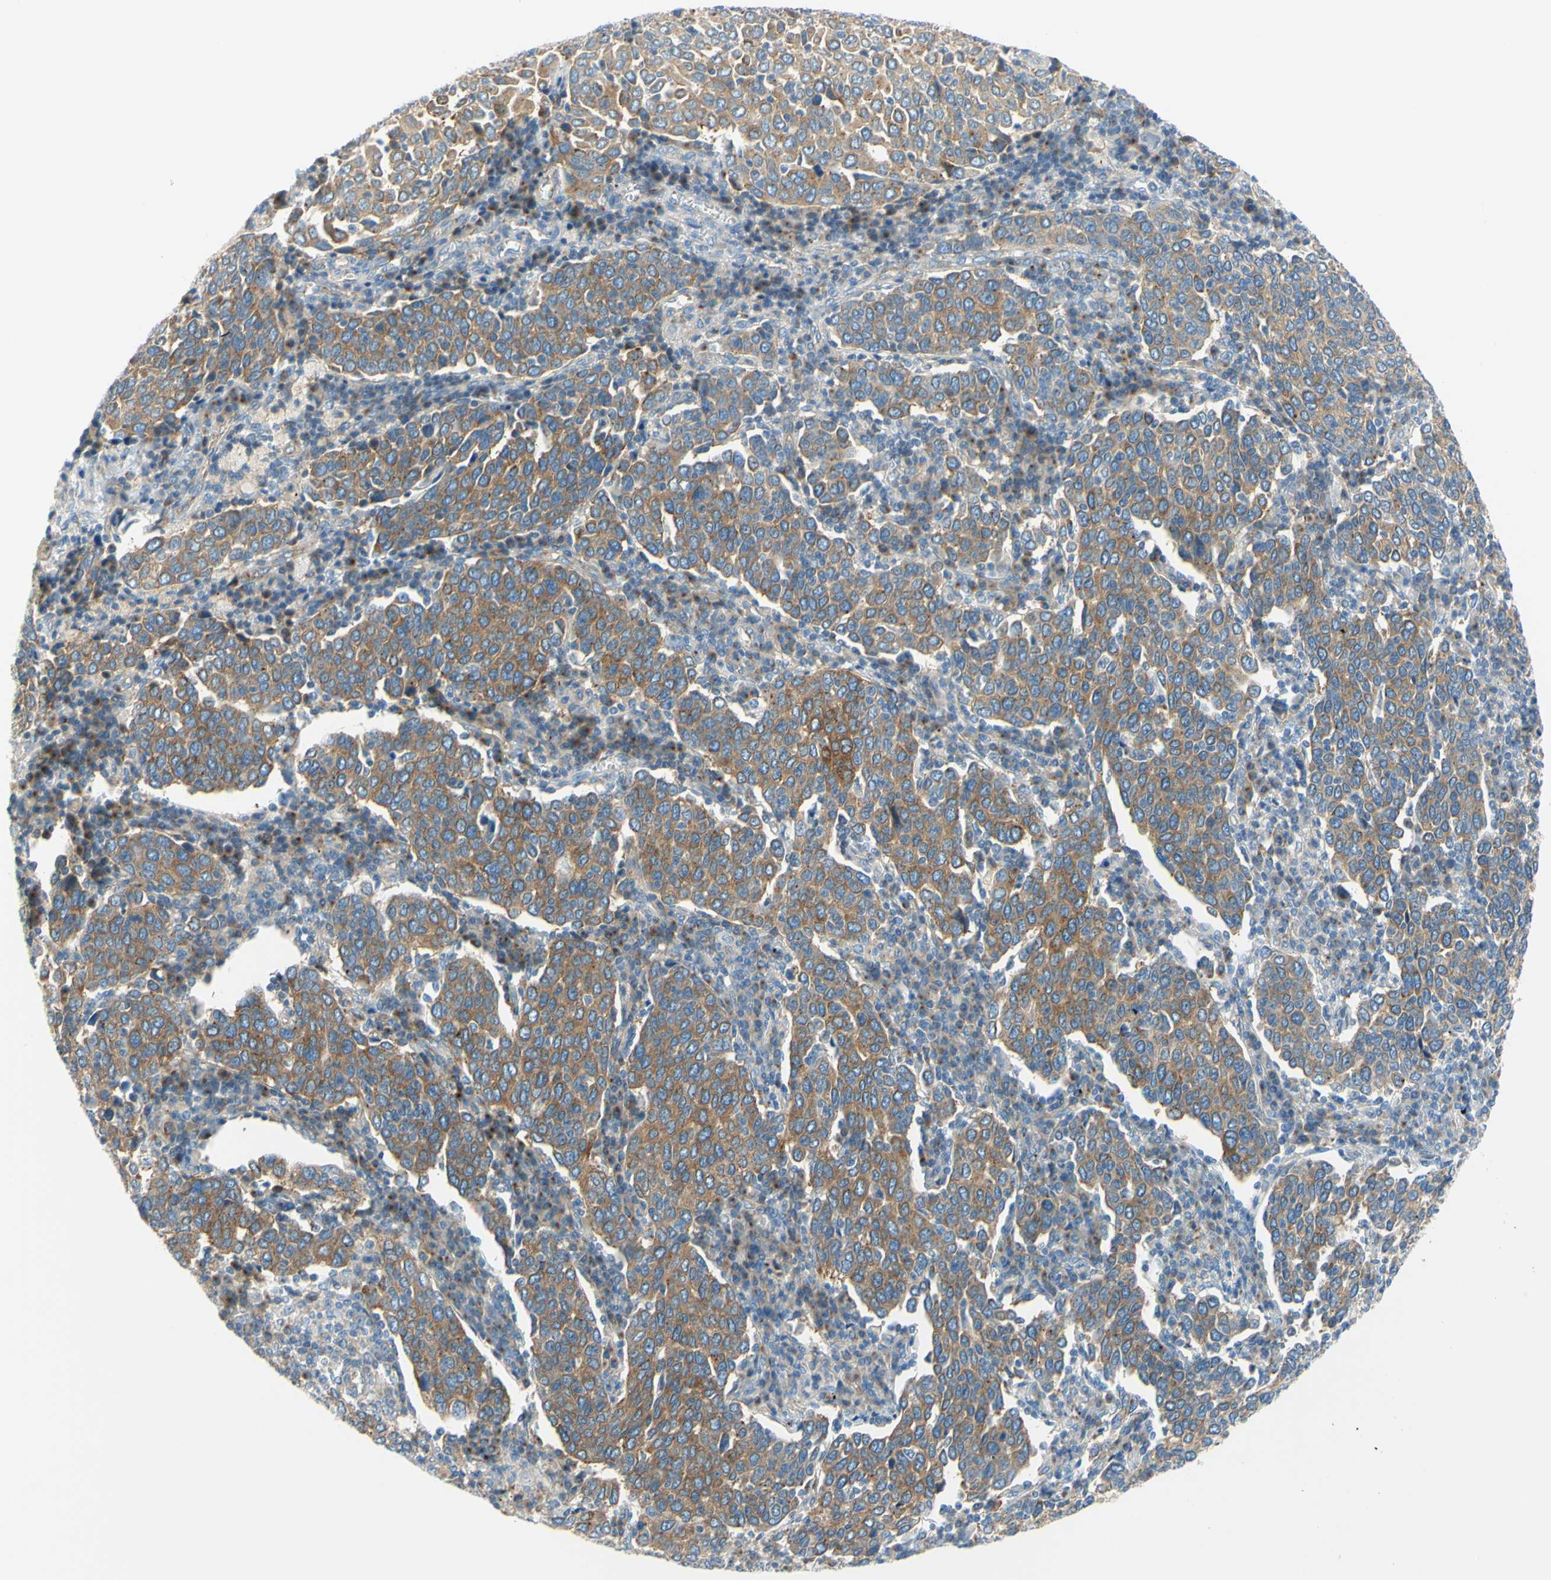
{"staining": {"intensity": "moderate", "quantity": ">75%", "location": "cytoplasmic/membranous"}, "tissue": "cervical cancer", "cell_type": "Tumor cells", "image_type": "cancer", "snomed": [{"axis": "morphology", "description": "Squamous cell carcinoma, NOS"}, {"axis": "topography", "description": "Cervix"}], "caption": "Moderate cytoplasmic/membranous staining for a protein is appreciated in approximately >75% of tumor cells of squamous cell carcinoma (cervical) using immunohistochemistry (IHC).", "gene": "FRMD4B", "patient": {"sex": "female", "age": 40}}